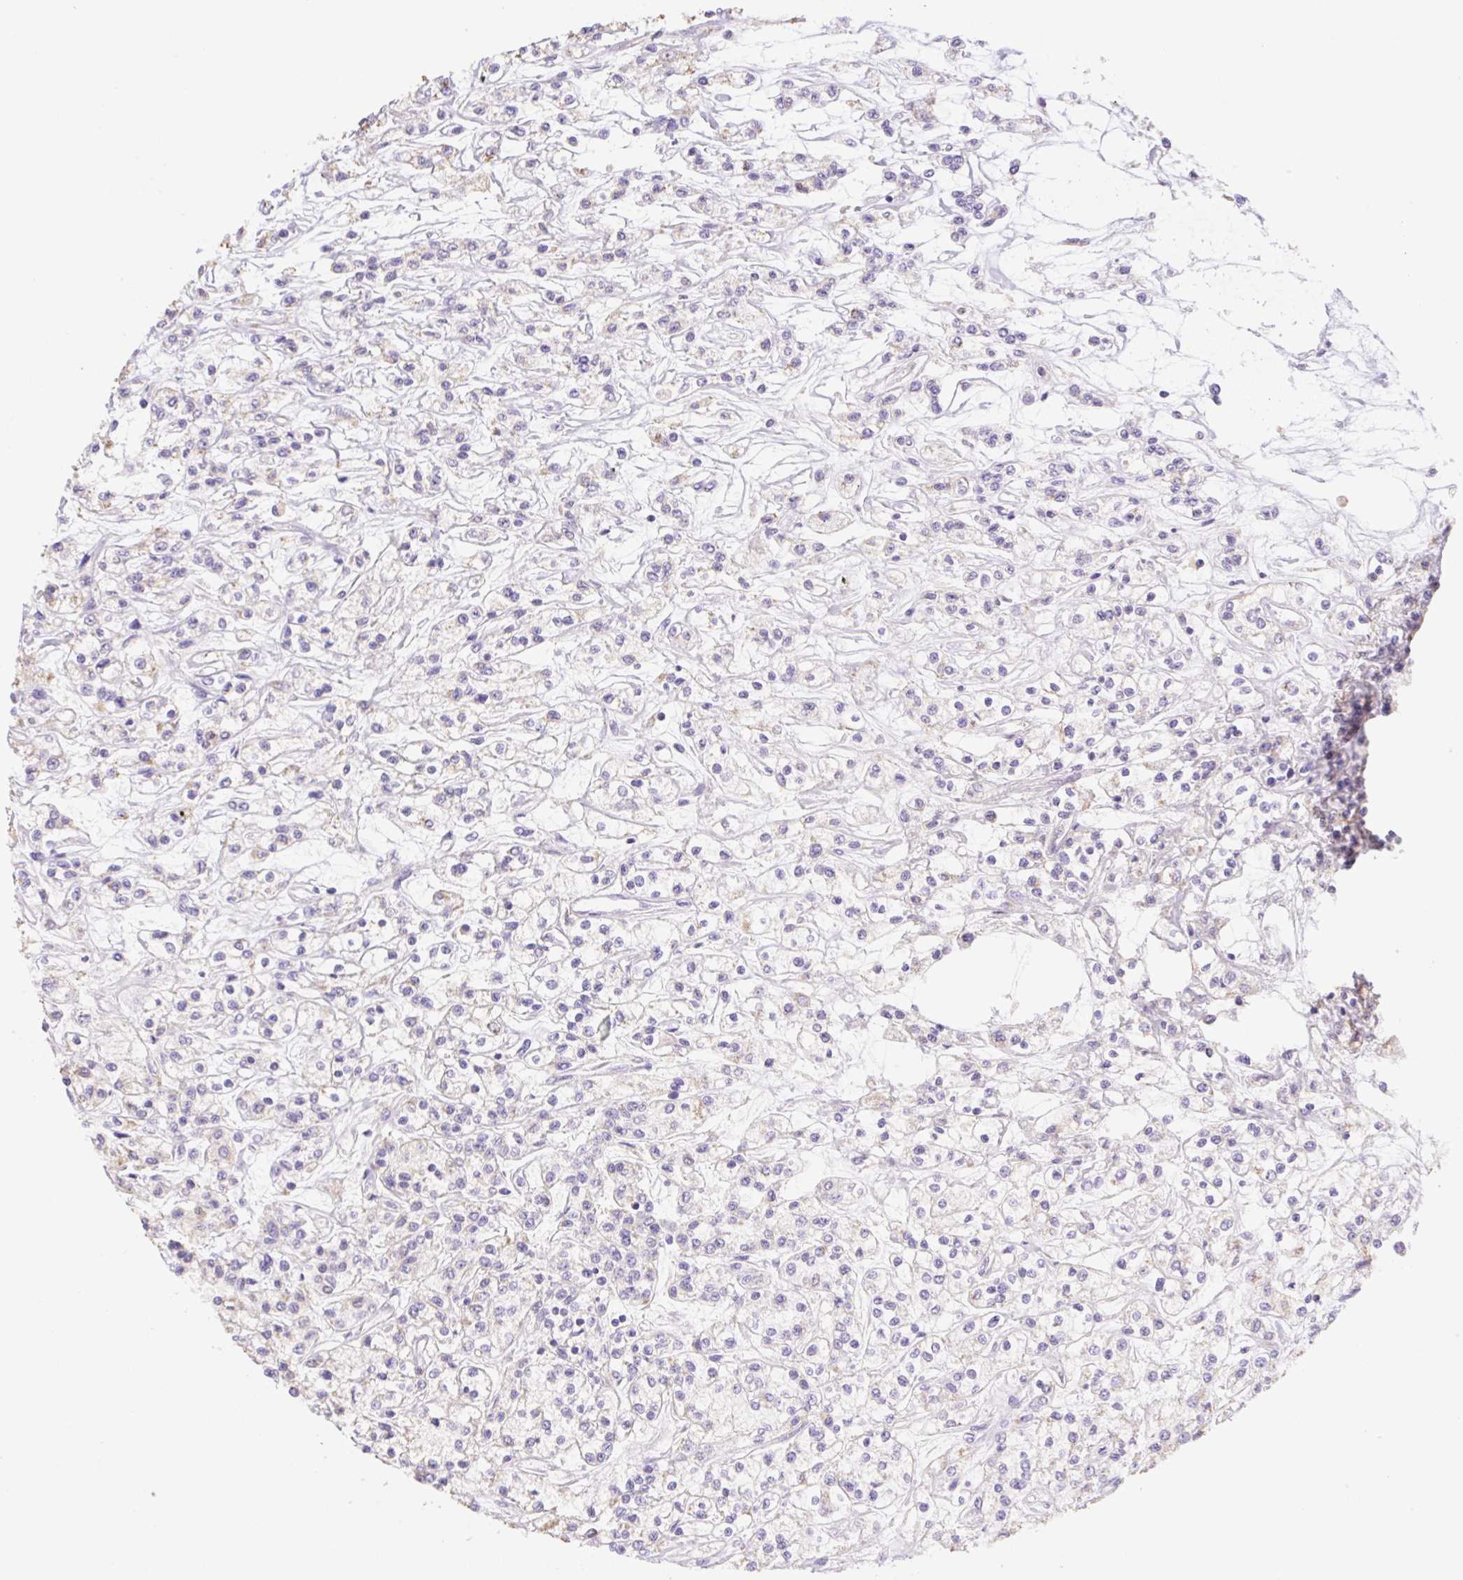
{"staining": {"intensity": "negative", "quantity": "none", "location": "none"}, "tissue": "renal cancer", "cell_type": "Tumor cells", "image_type": "cancer", "snomed": [{"axis": "morphology", "description": "Adenocarcinoma, NOS"}, {"axis": "topography", "description": "Kidney"}], "caption": "DAB immunohistochemical staining of renal cancer (adenocarcinoma) shows no significant expression in tumor cells.", "gene": "COPZ2", "patient": {"sex": "female", "age": 59}}